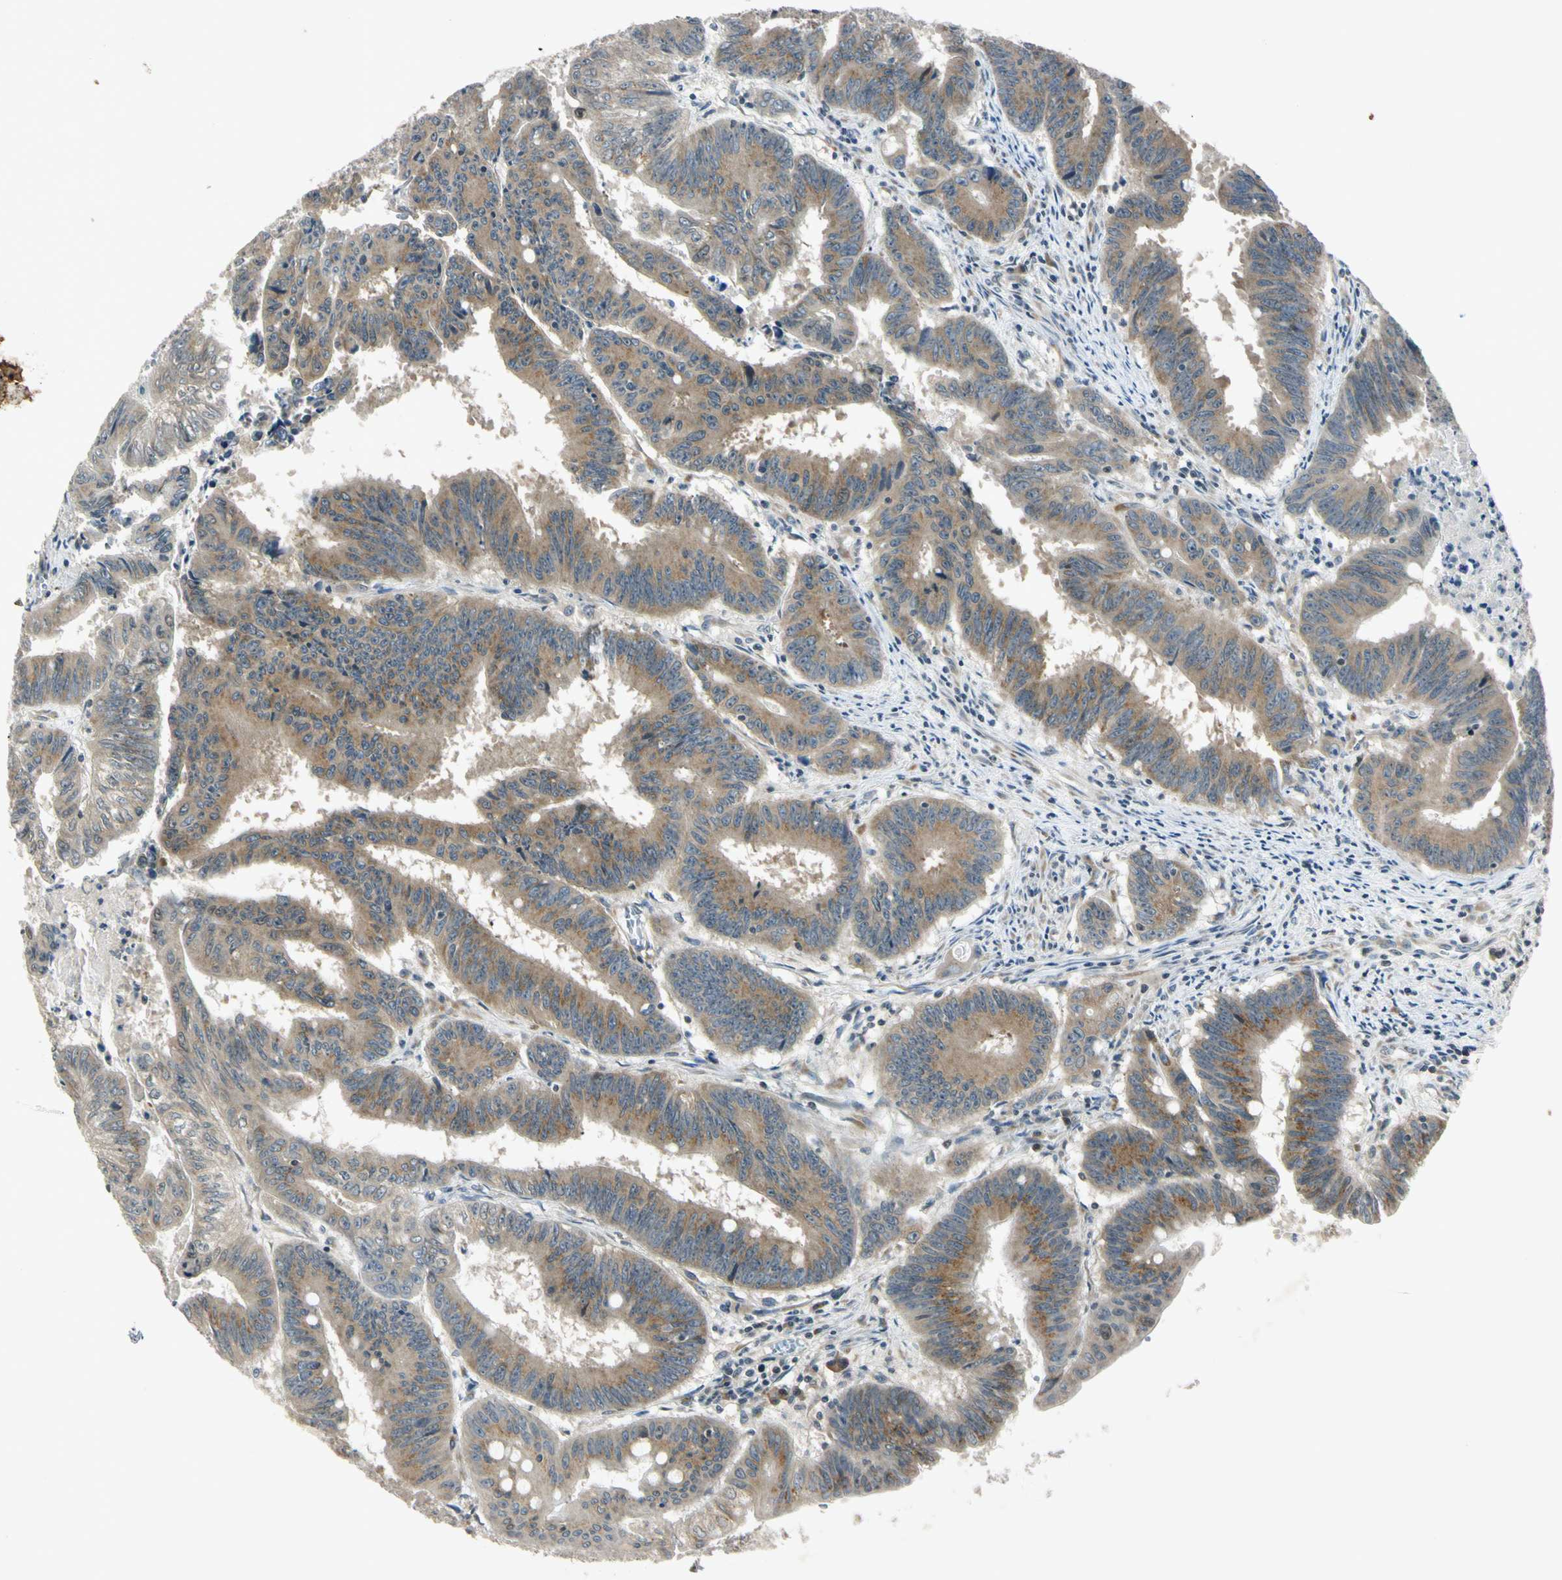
{"staining": {"intensity": "moderate", "quantity": ">75%", "location": "cytoplasmic/membranous"}, "tissue": "colorectal cancer", "cell_type": "Tumor cells", "image_type": "cancer", "snomed": [{"axis": "morphology", "description": "Adenocarcinoma, NOS"}, {"axis": "topography", "description": "Colon"}], "caption": "Immunohistochemistry (IHC) staining of colorectal adenocarcinoma, which displays medium levels of moderate cytoplasmic/membranous staining in about >75% of tumor cells indicating moderate cytoplasmic/membranous protein positivity. The staining was performed using DAB (brown) for protein detection and nuclei were counterstained in hematoxylin (blue).", "gene": "RPS6KB2", "patient": {"sex": "male", "age": 45}}